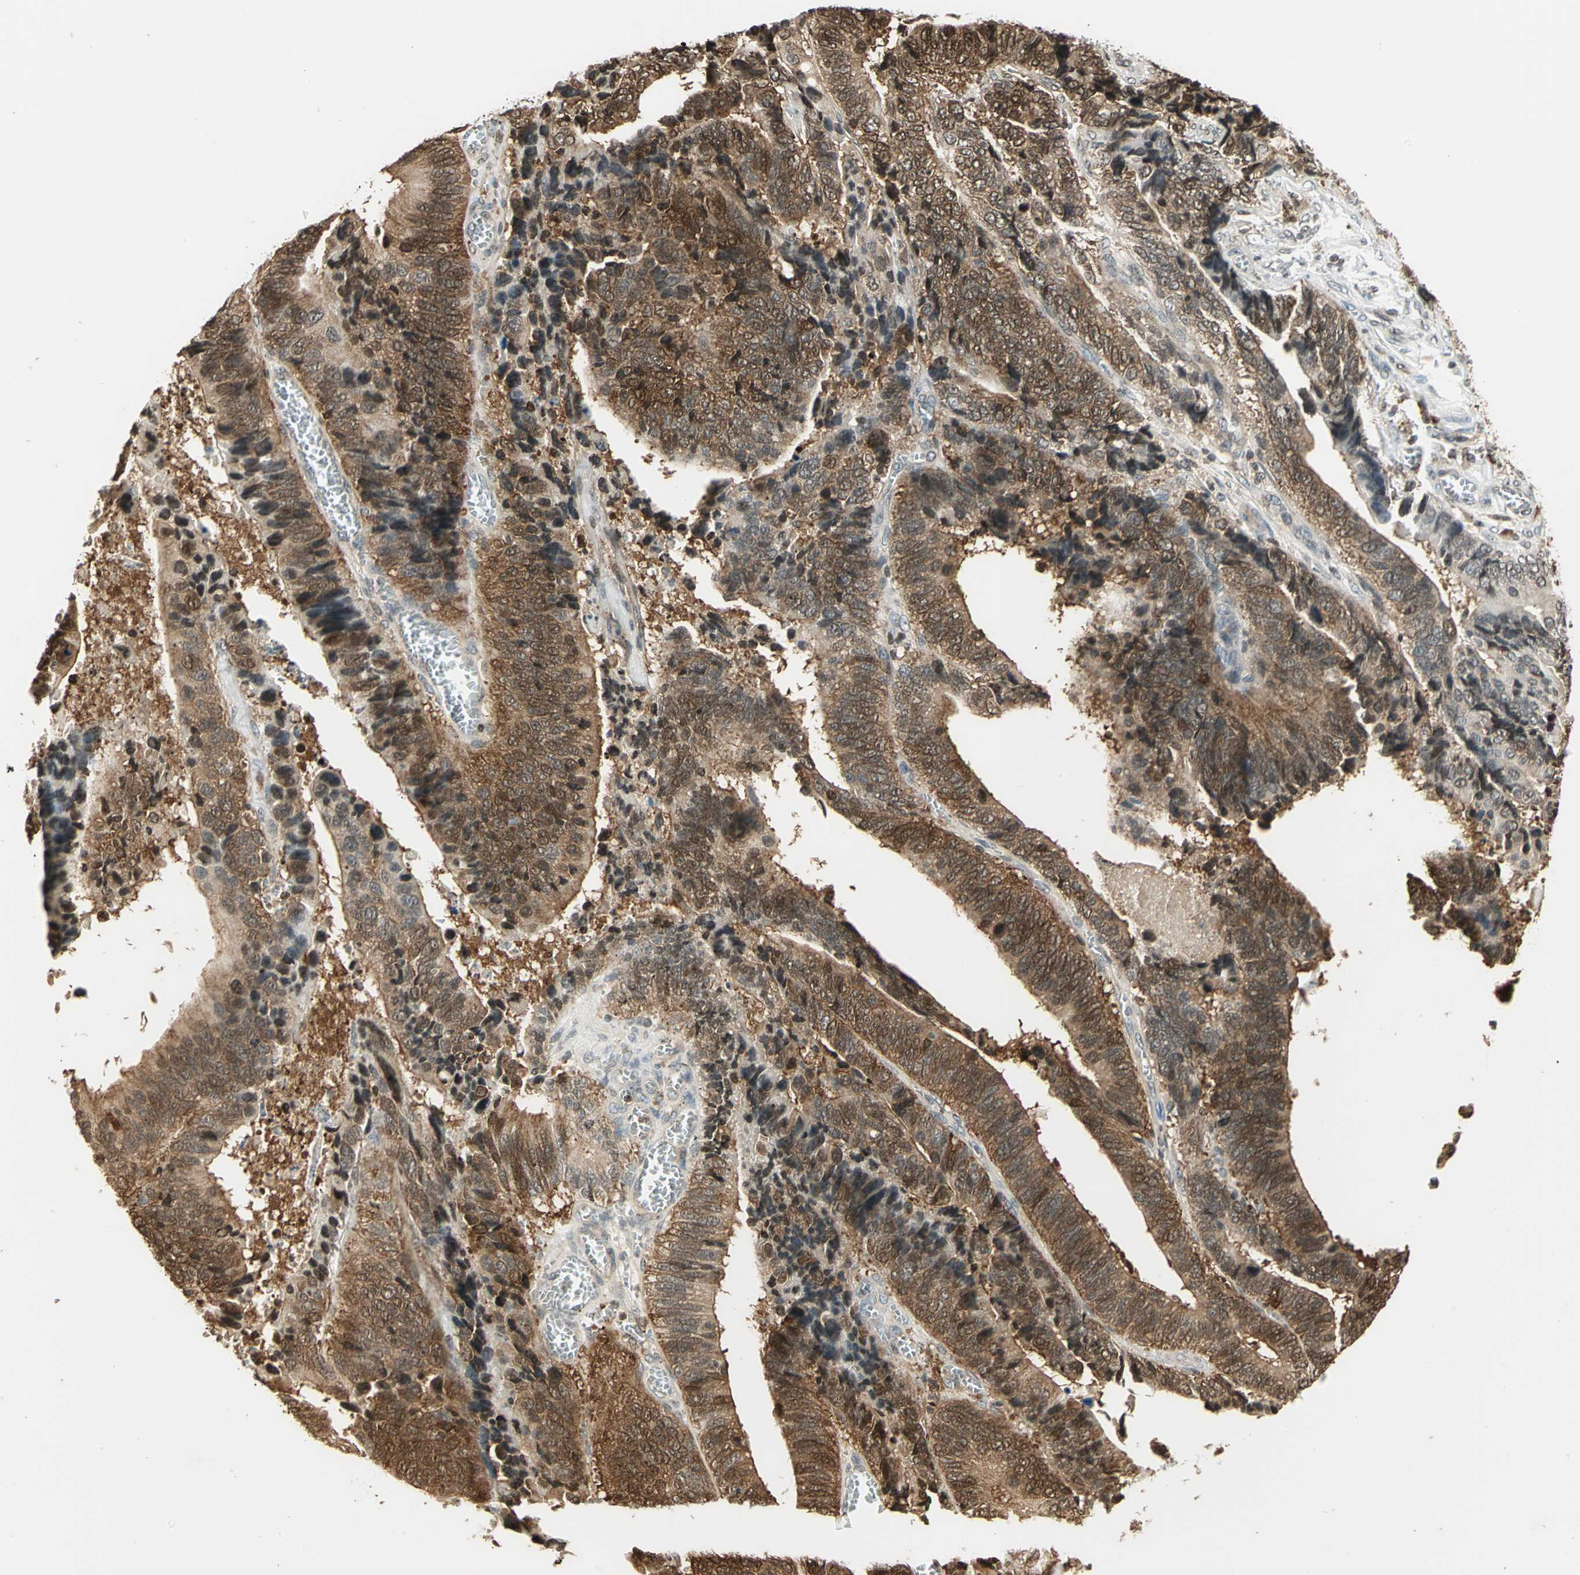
{"staining": {"intensity": "strong", "quantity": ">75%", "location": "cytoplasmic/membranous"}, "tissue": "colorectal cancer", "cell_type": "Tumor cells", "image_type": "cancer", "snomed": [{"axis": "morphology", "description": "Adenocarcinoma, NOS"}, {"axis": "topography", "description": "Colon"}], "caption": "An IHC photomicrograph of neoplastic tissue is shown. Protein staining in brown highlights strong cytoplasmic/membranous positivity in colorectal adenocarcinoma within tumor cells.", "gene": "LGALS3", "patient": {"sex": "male", "age": 72}}